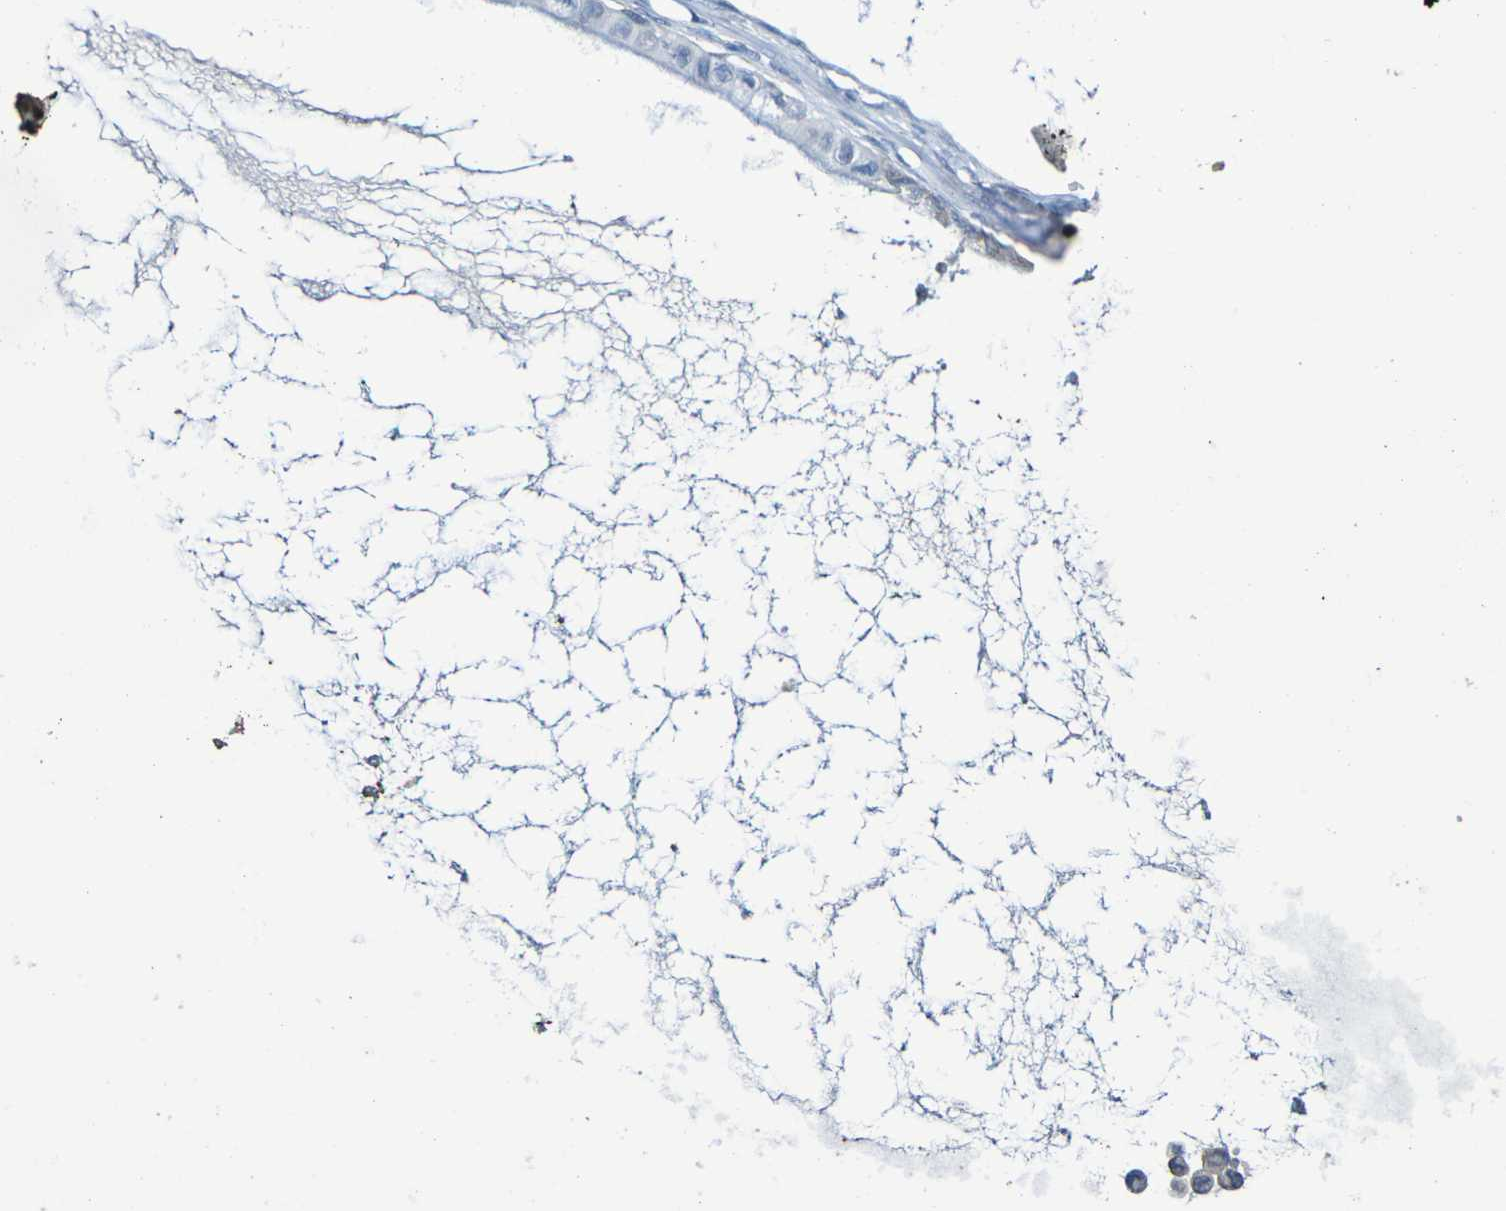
{"staining": {"intensity": "weak", "quantity": "<25%", "location": "cytoplasmic/membranous"}, "tissue": "ovarian cancer", "cell_type": "Tumor cells", "image_type": "cancer", "snomed": [{"axis": "morphology", "description": "Cystadenocarcinoma, mucinous, NOS"}, {"axis": "topography", "description": "Ovary"}], "caption": "This image is of ovarian mucinous cystadenocarcinoma stained with IHC to label a protein in brown with the nuclei are counter-stained blue. There is no positivity in tumor cells.", "gene": "CHRNB1", "patient": {"sex": "female", "age": 80}}